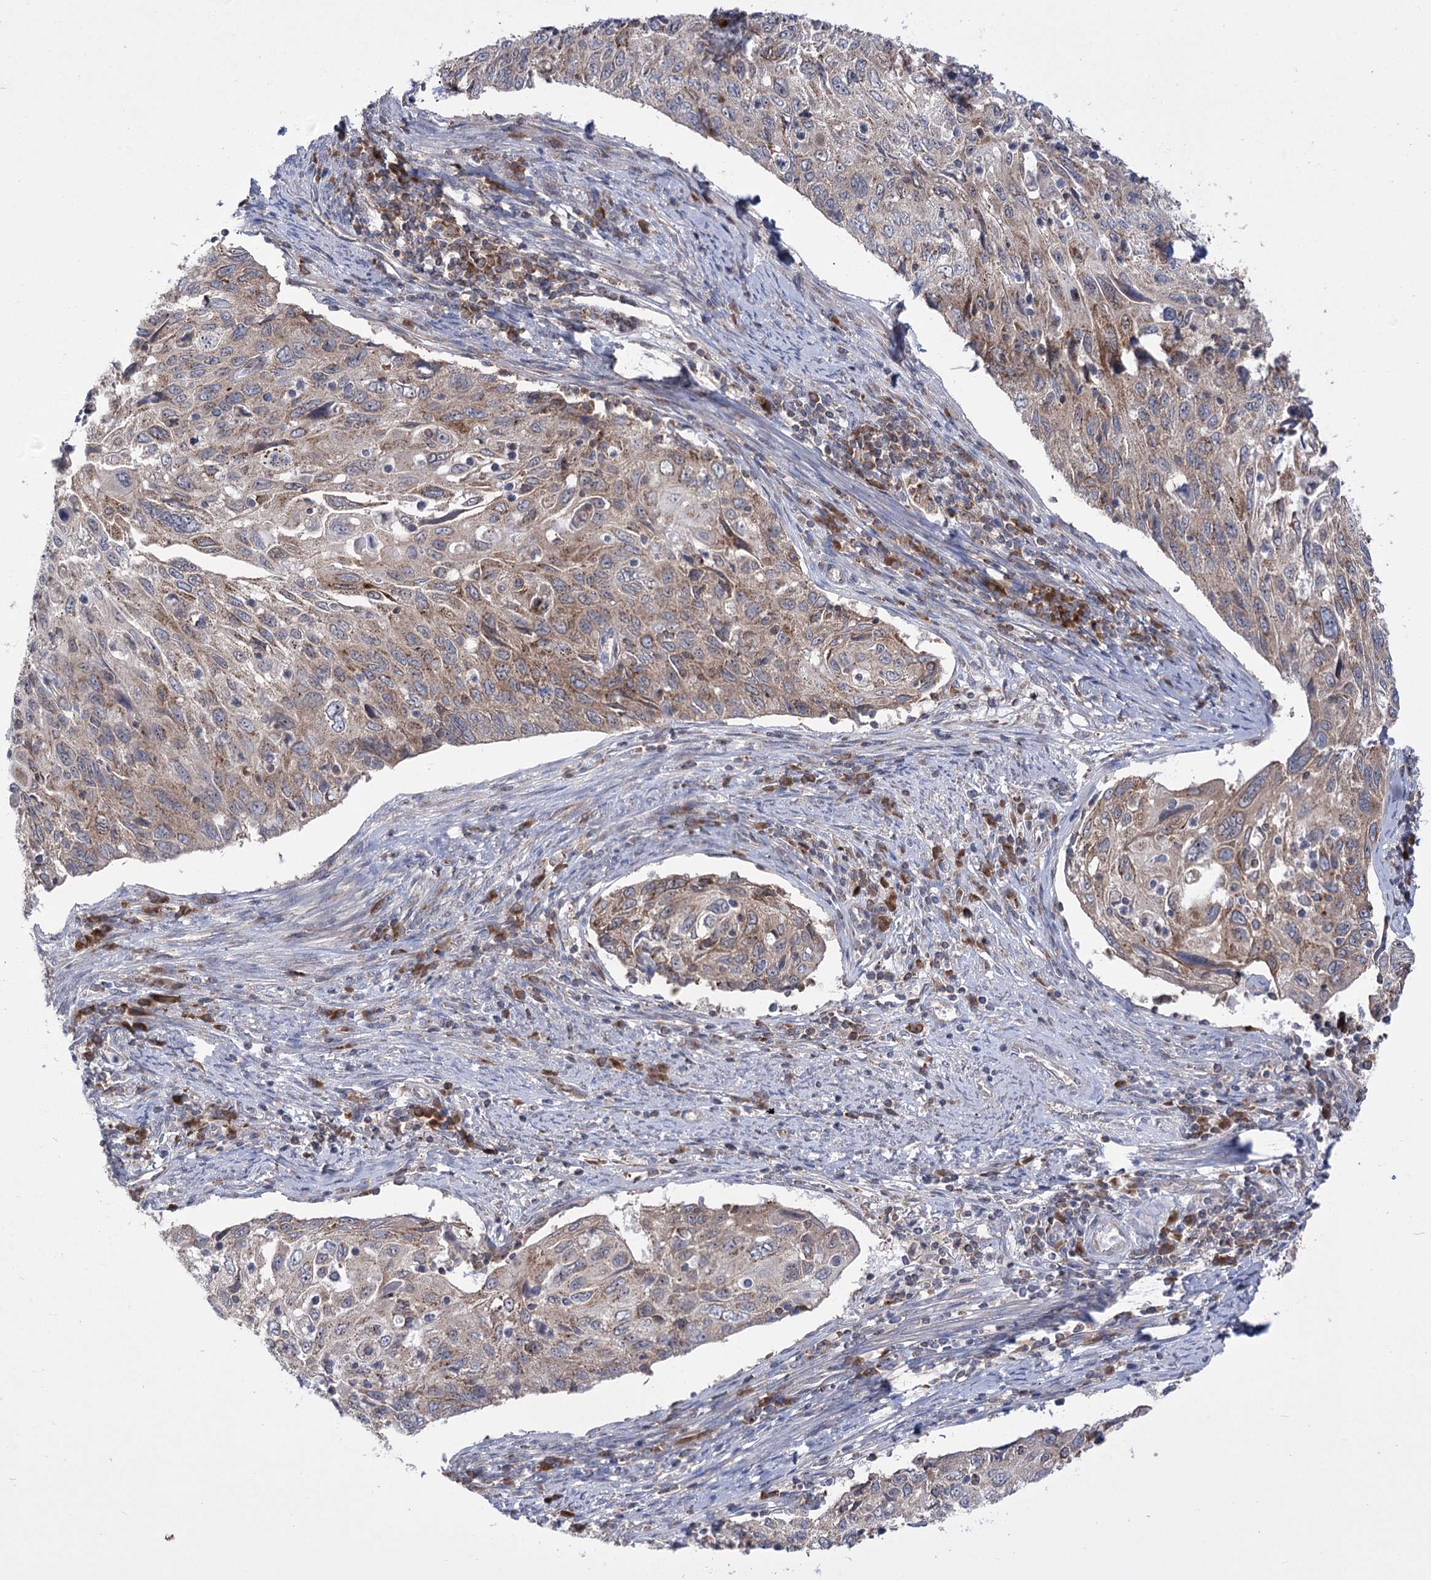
{"staining": {"intensity": "moderate", "quantity": ">75%", "location": "cytoplasmic/membranous"}, "tissue": "cervical cancer", "cell_type": "Tumor cells", "image_type": "cancer", "snomed": [{"axis": "morphology", "description": "Squamous cell carcinoma, NOS"}, {"axis": "topography", "description": "Cervix"}], "caption": "Immunohistochemical staining of human cervical cancer shows medium levels of moderate cytoplasmic/membranous protein staining in about >75% of tumor cells.", "gene": "ZNF622", "patient": {"sex": "female", "age": 70}}